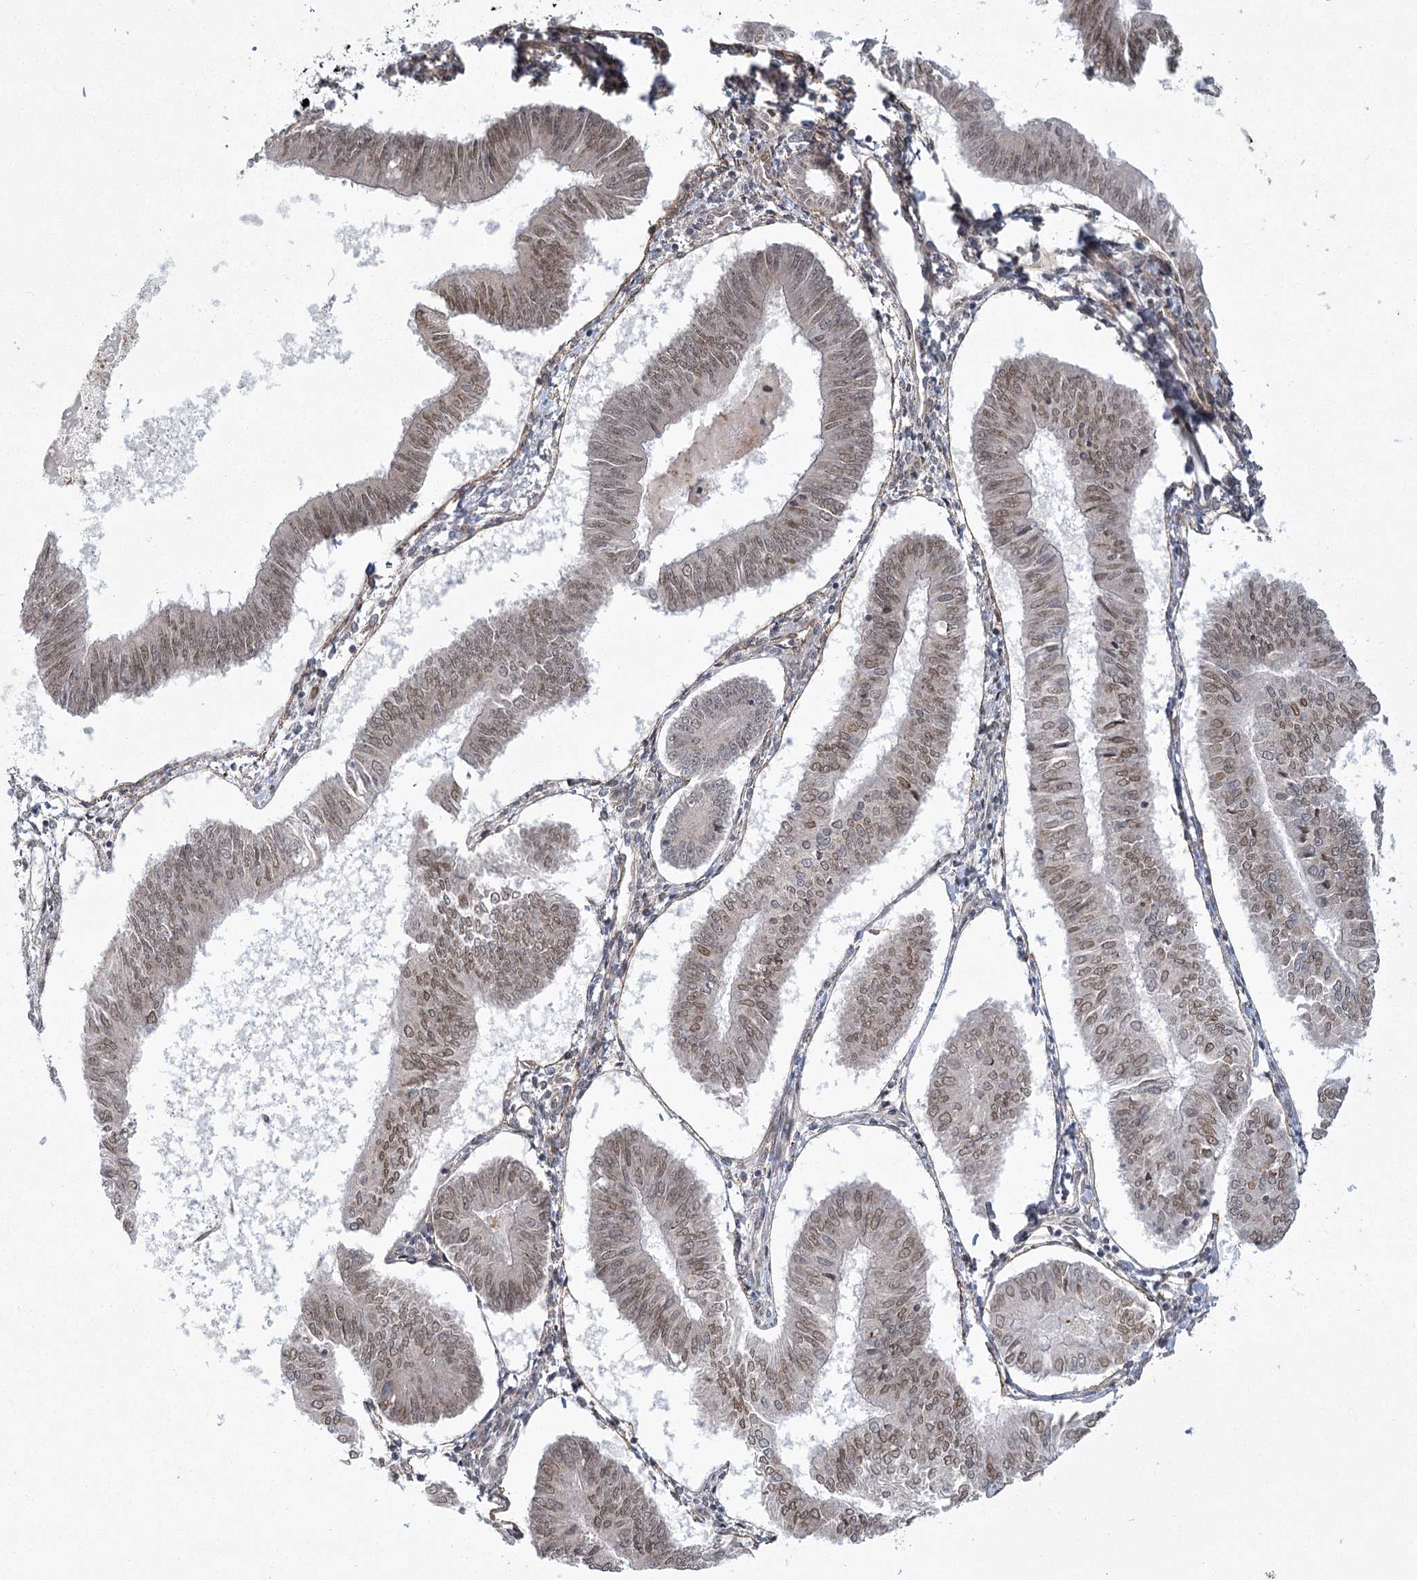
{"staining": {"intensity": "weak", "quantity": ">75%", "location": "nuclear"}, "tissue": "endometrial cancer", "cell_type": "Tumor cells", "image_type": "cancer", "snomed": [{"axis": "morphology", "description": "Adenocarcinoma, NOS"}, {"axis": "topography", "description": "Endometrium"}], "caption": "High-magnification brightfield microscopy of endometrial cancer (adenocarcinoma) stained with DAB (3,3'-diaminobenzidine) (brown) and counterstained with hematoxylin (blue). tumor cells exhibit weak nuclear expression is appreciated in about>75% of cells. The protein is shown in brown color, while the nuclei are stained blue.", "gene": "MED28", "patient": {"sex": "female", "age": 58}}